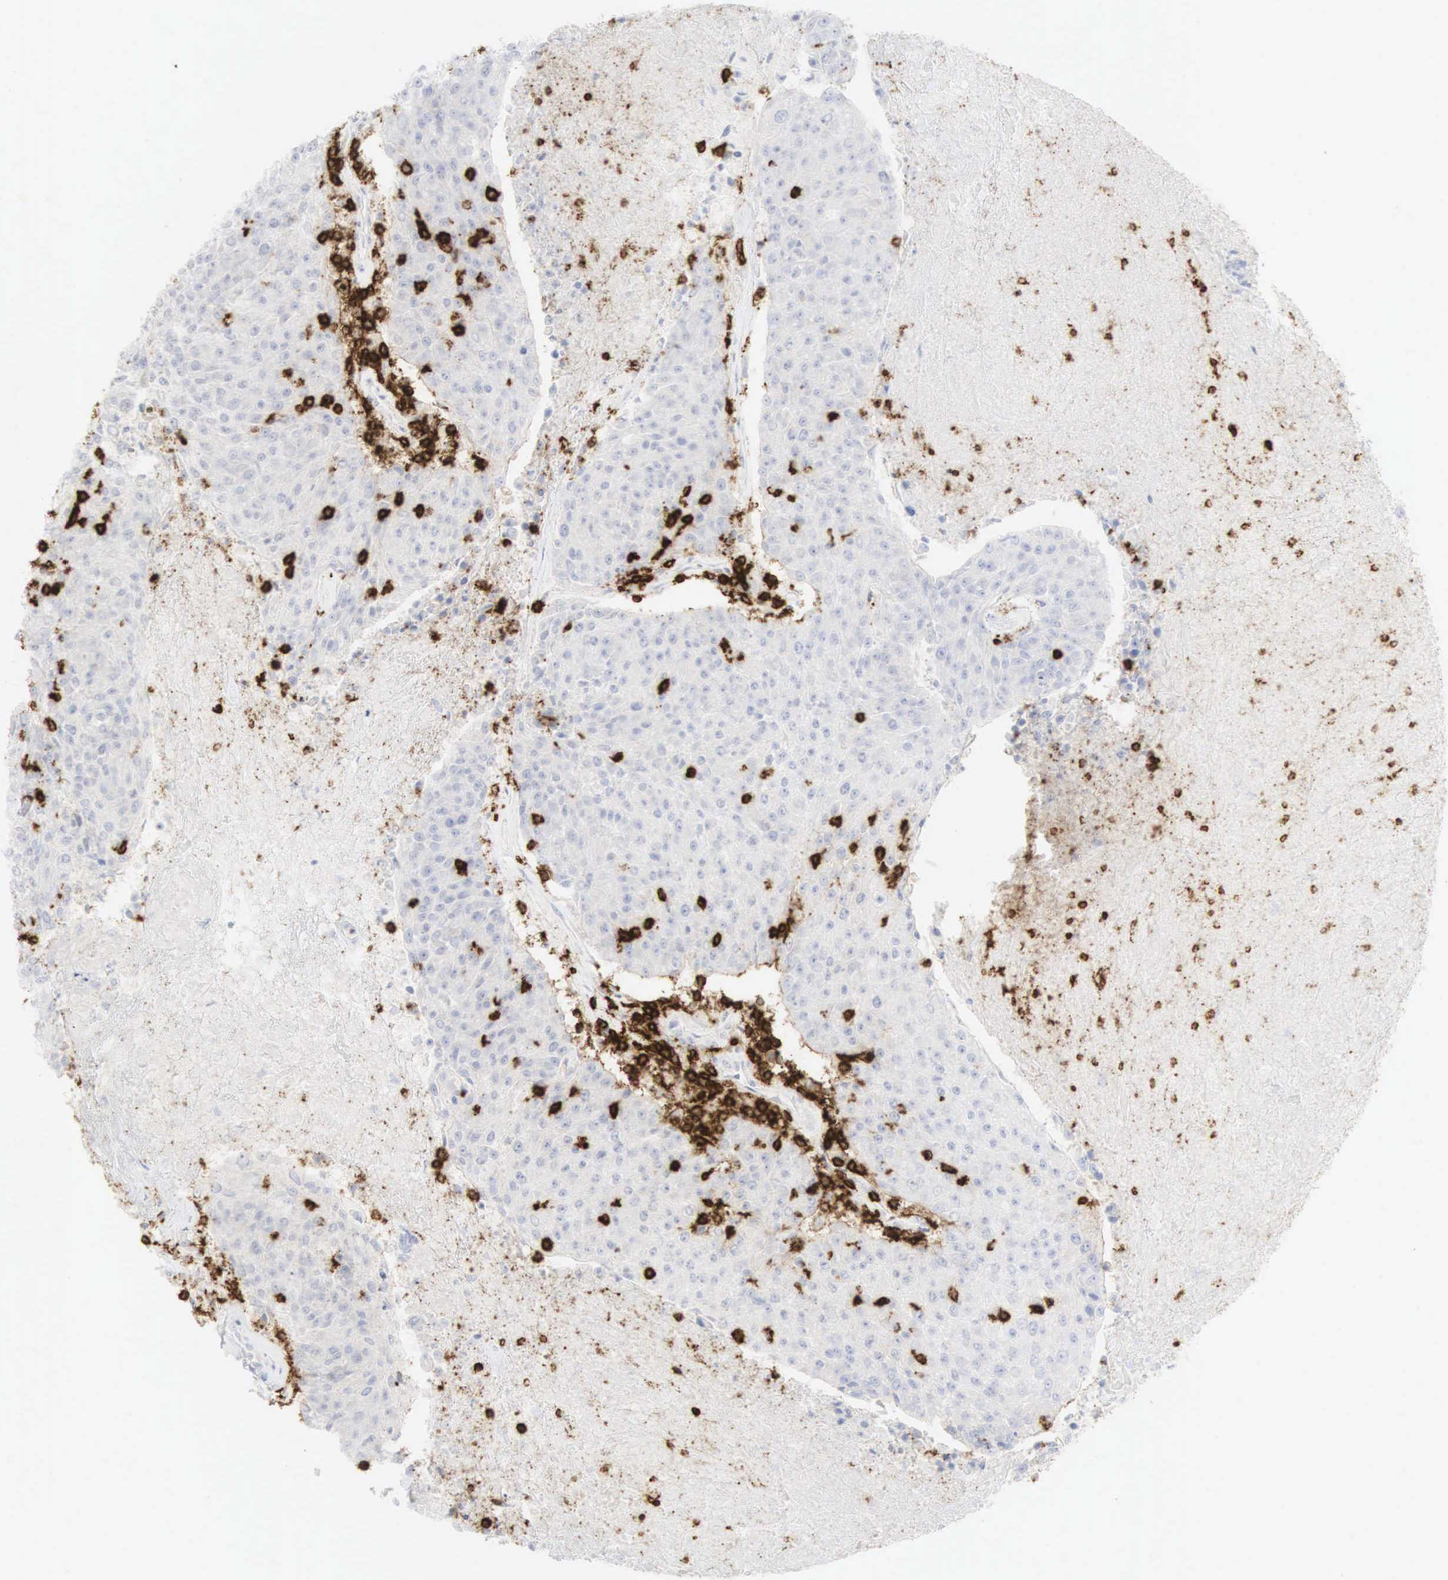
{"staining": {"intensity": "negative", "quantity": "none", "location": "none"}, "tissue": "urothelial cancer", "cell_type": "Tumor cells", "image_type": "cancer", "snomed": [{"axis": "morphology", "description": "Urothelial carcinoma, High grade"}, {"axis": "topography", "description": "Urinary bladder"}], "caption": "Urothelial cancer was stained to show a protein in brown. There is no significant expression in tumor cells.", "gene": "CD8A", "patient": {"sex": "female", "age": 85}}